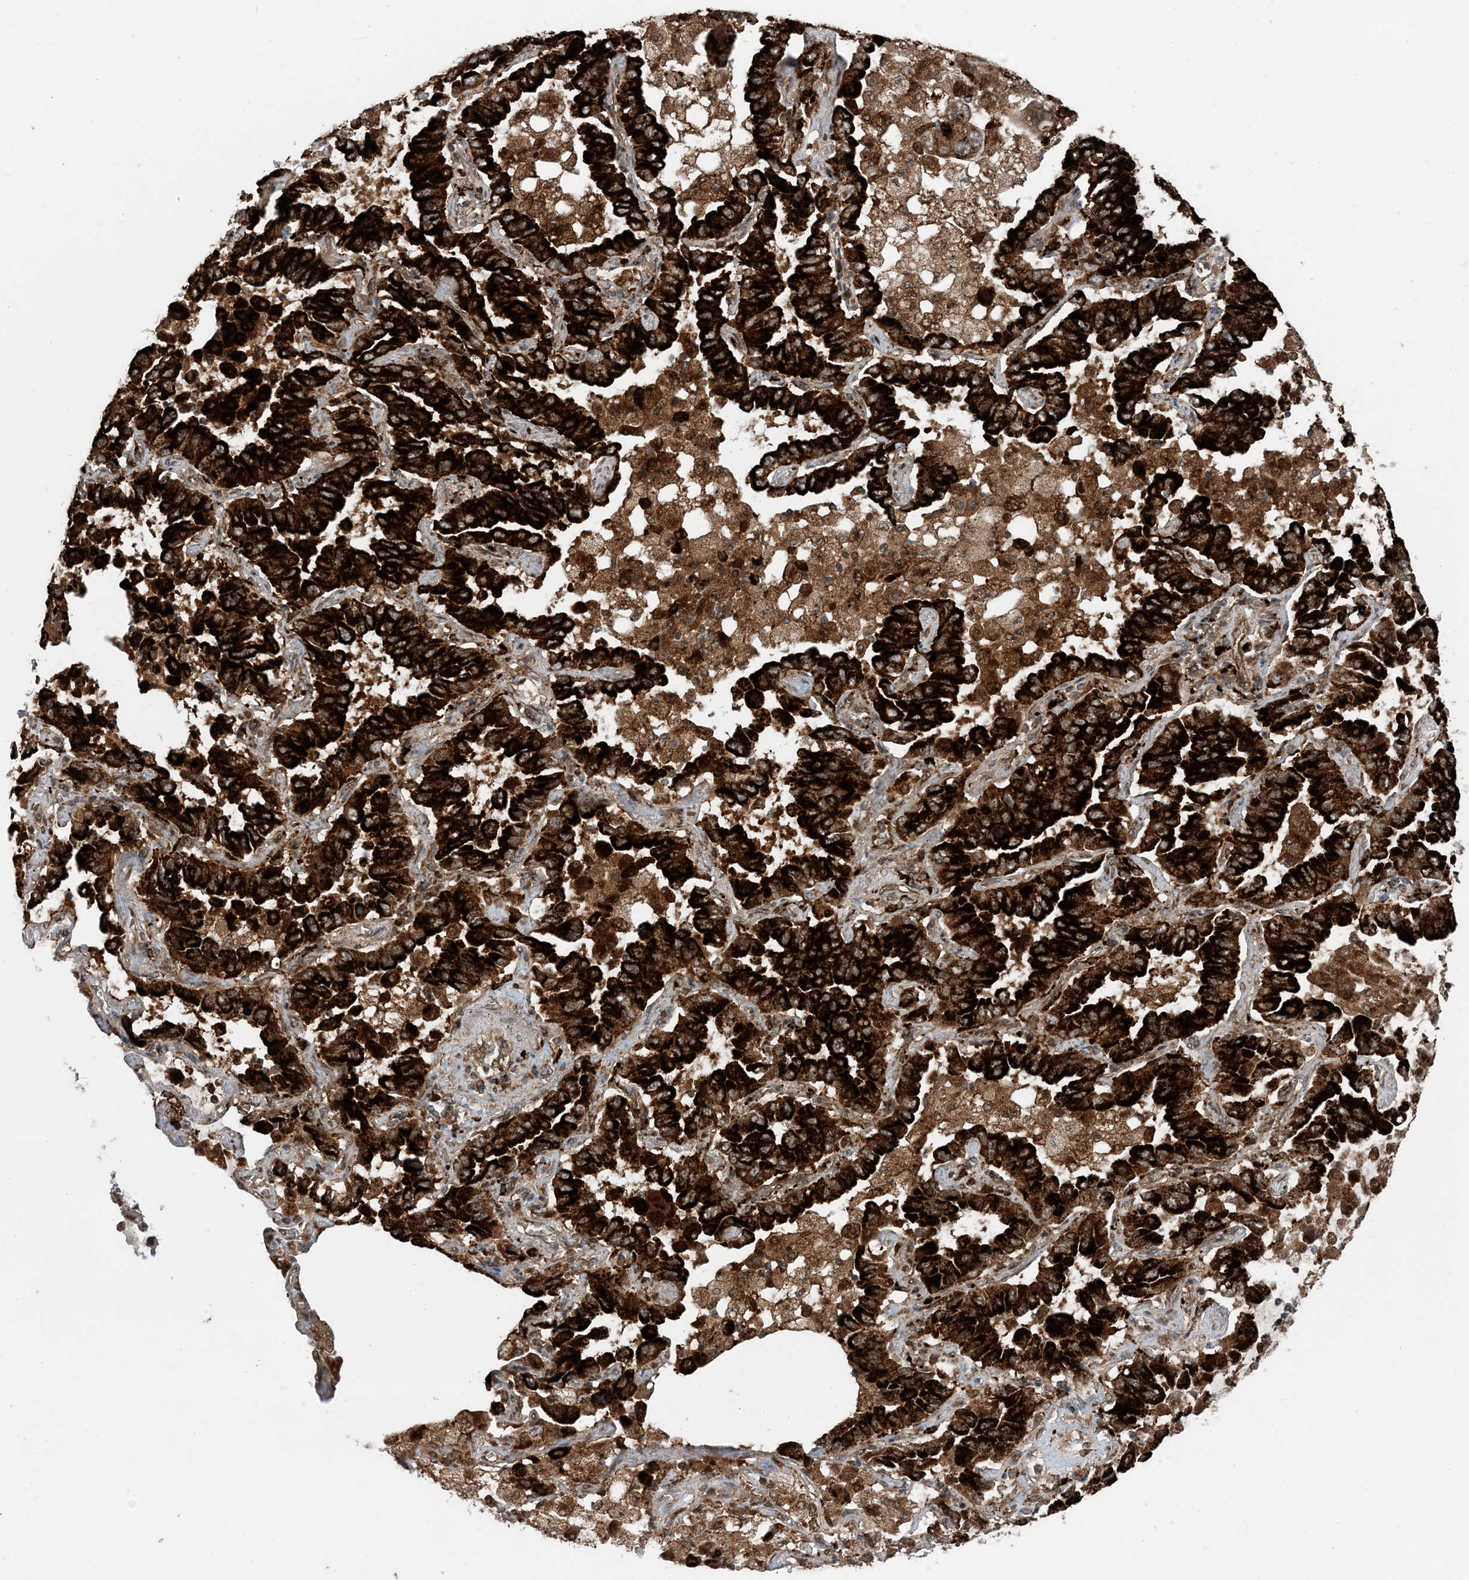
{"staining": {"intensity": "strong", "quantity": ">75%", "location": "cytoplasmic/membranous"}, "tissue": "lung cancer", "cell_type": "Tumor cells", "image_type": "cancer", "snomed": [{"axis": "morphology", "description": "Adenocarcinoma, NOS"}, {"axis": "topography", "description": "Lung"}], "caption": "The photomicrograph demonstrates a brown stain indicating the presence of a protein in the cytoplasmic/membranous of tumor cells in adenocarcinoma (lung).", "gene": "EDEM2", "patient": {"sex": "male", "age": 64}}